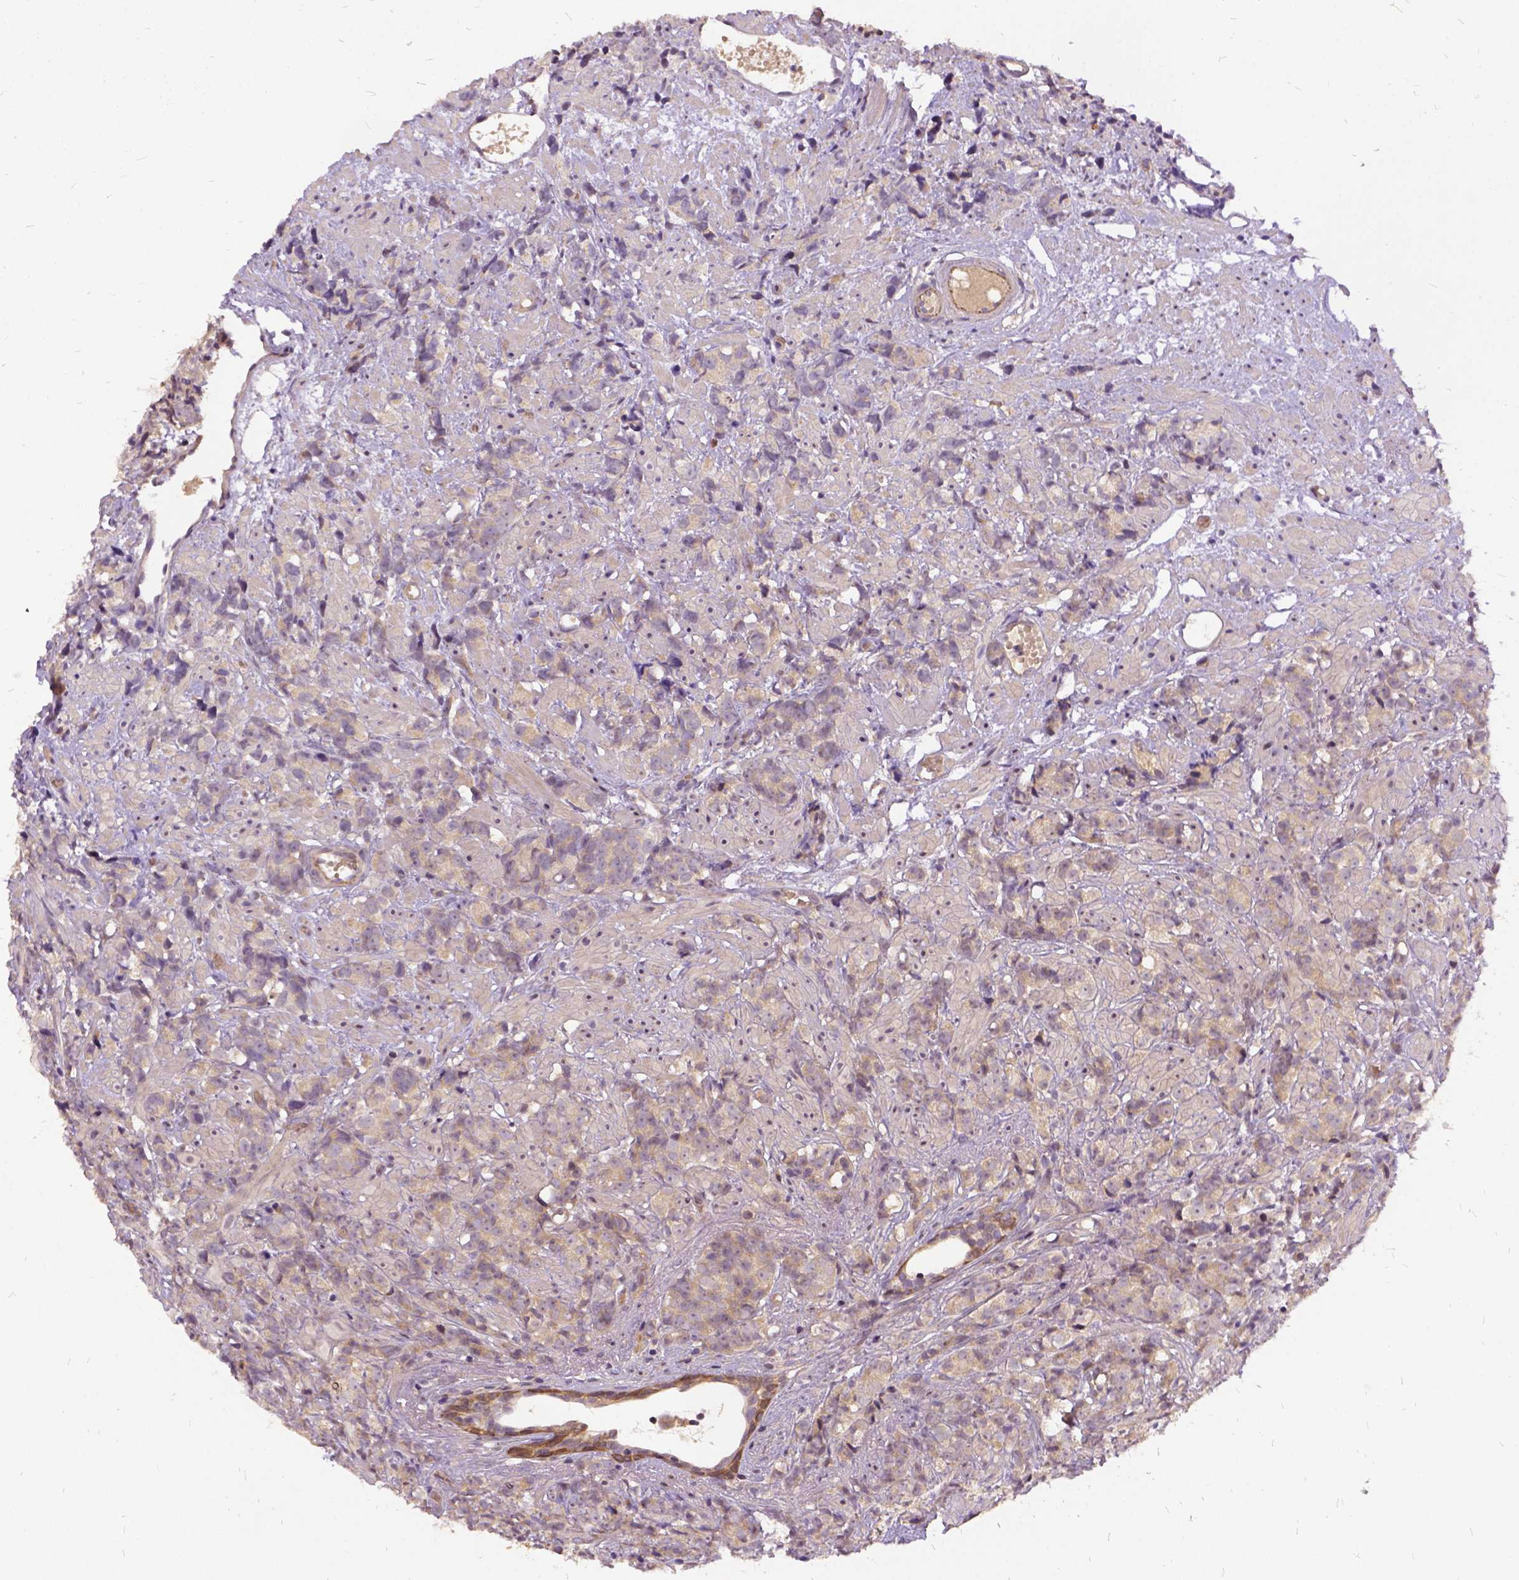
{"staining": {"intensity": "weak", "quantity": ">75%", "location": "cytoplasmic/membranous"}, "tissue": "prostate cancer", "cell_type": "Tumor cells", "image_type": "cancer", "snomed": [{"axis": "morphology", "description": "Adenocarcinoma, High grade"}, {"axis": "topography", "description": "Prostate"}], "caption": "Protein positivity by immunohistochemistry exhibits weak cytoplasmic/membranous staining in approximately >75% of tumor cells in high-grade adenocarcinoma (prostate).", "gene": "ILRUN", "patient": {"sex": "male", "age": 81}}